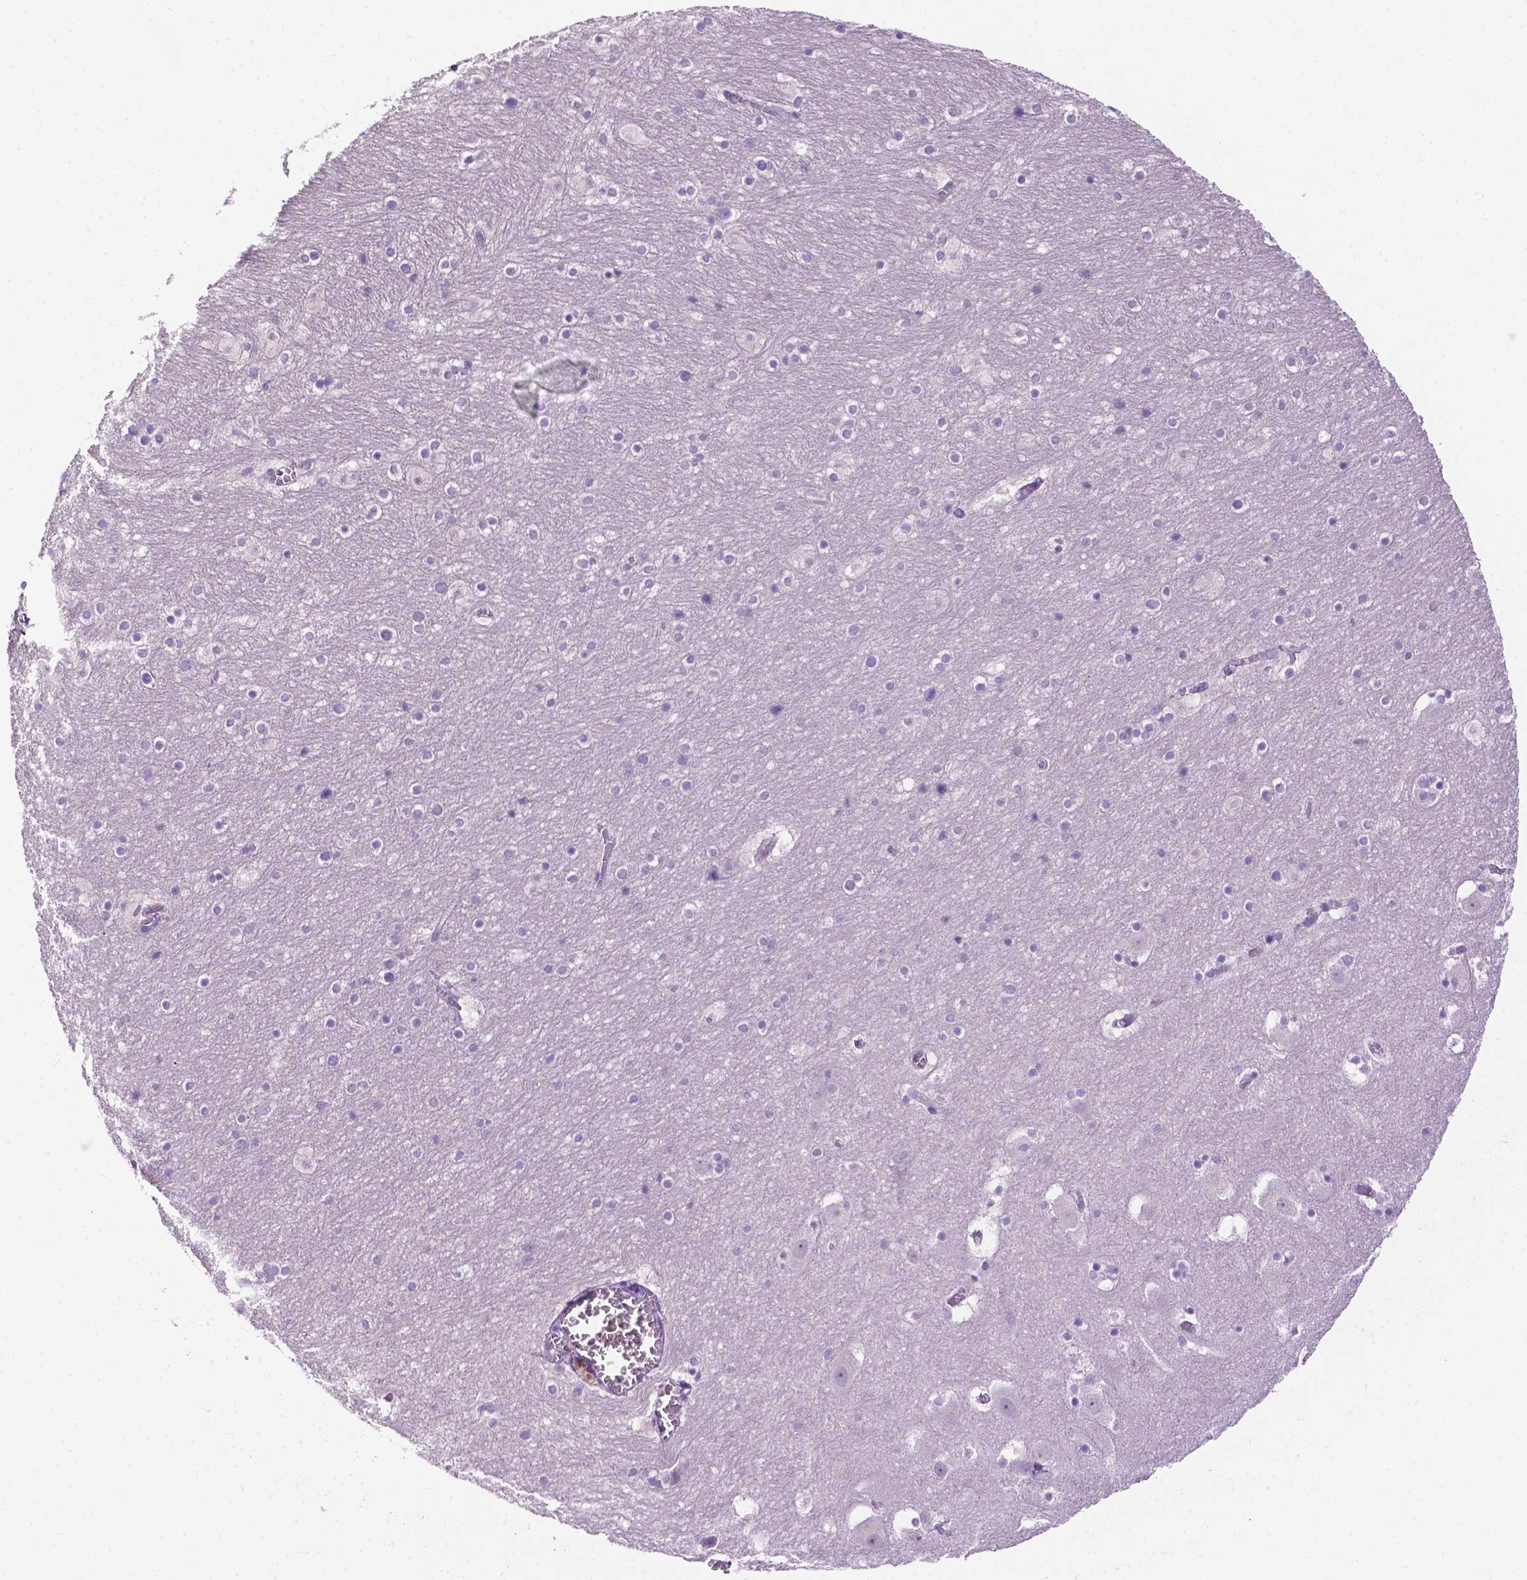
{"staining": {"intensity": "negative", "quantity": "none", "location": "none"}, "tissue": "hippocampus", "cell_type": "Glial cells", "image_type": "normal", "snomed": [{"axis": "morphology", "description": "Normal tissue, NOS"}, {"axis": "topography", "description": "Hippocampus"}], "caption": "This image is of unremarkable hippocampus stained with immunohistochemistry to label a protein in brown with the nuclei are counter-stained blue. There is no positivity in glial cells. (Immunohistochemistry, brightfield microscopy, high magnification).", "gene": "MMP27", "patient": {"sex": "male", "age": 45}}